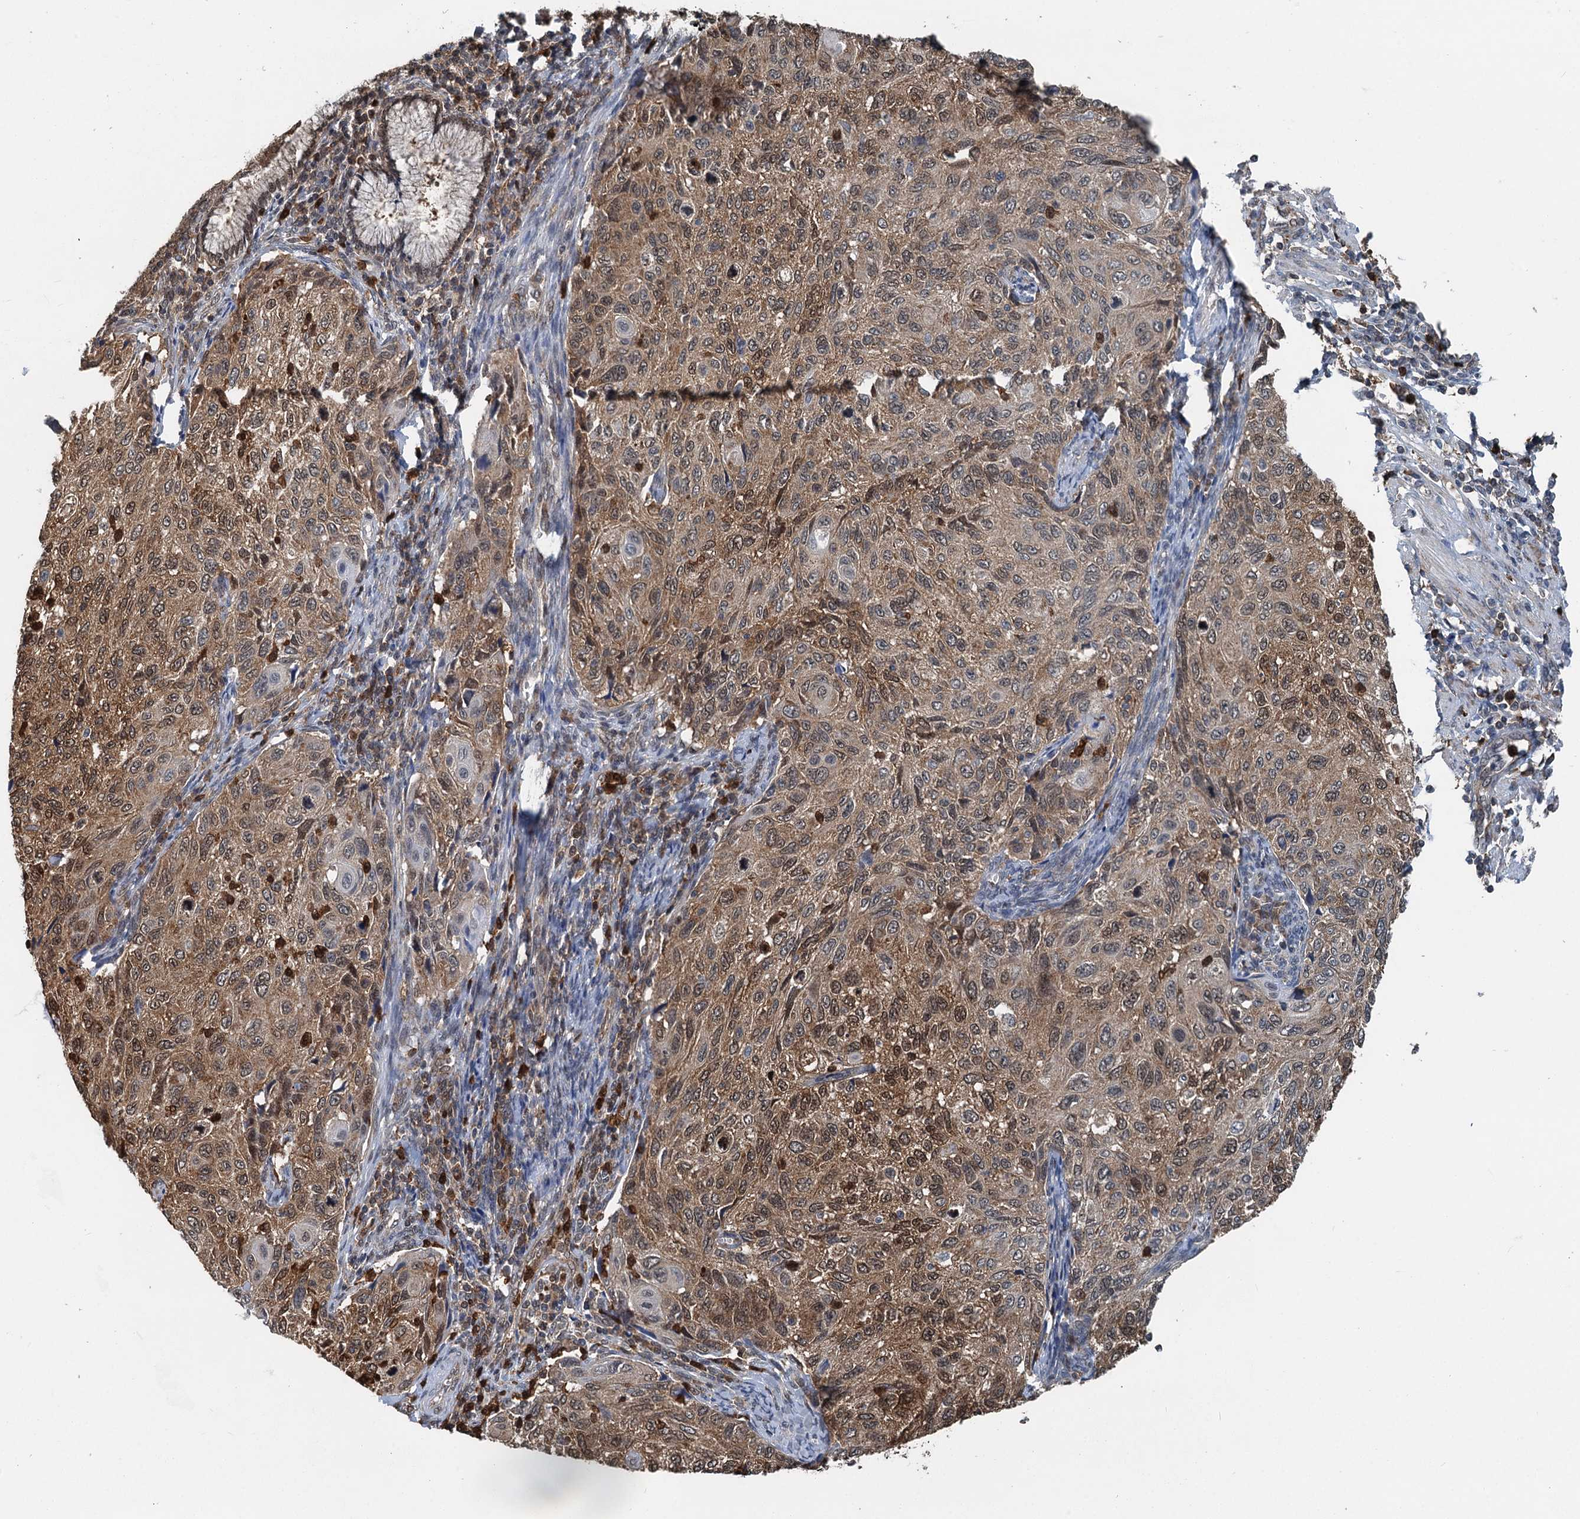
{"staining": {"intensity": "moderate", "quantity": ">75%", "location": "cytoplasmic/membranous,nuclear"}, "tissue": "cervical cancer", "cell_type": "Tumor cells", "image_type": "cancer", "snomed": [{"axis": "morphology", "description": "Squamous cell carcinoma, NOS"}, {"axis": "topography", "description": "Cervix"}], "caption": "Human cervical cancer stained for a protein (brown) demonstrates moderate cytoplasmic/membranous and nuclear positive expression in about >75% of tumor cells.", "gene": "GPI", "patient": {"sex": "female", "age": 70}}